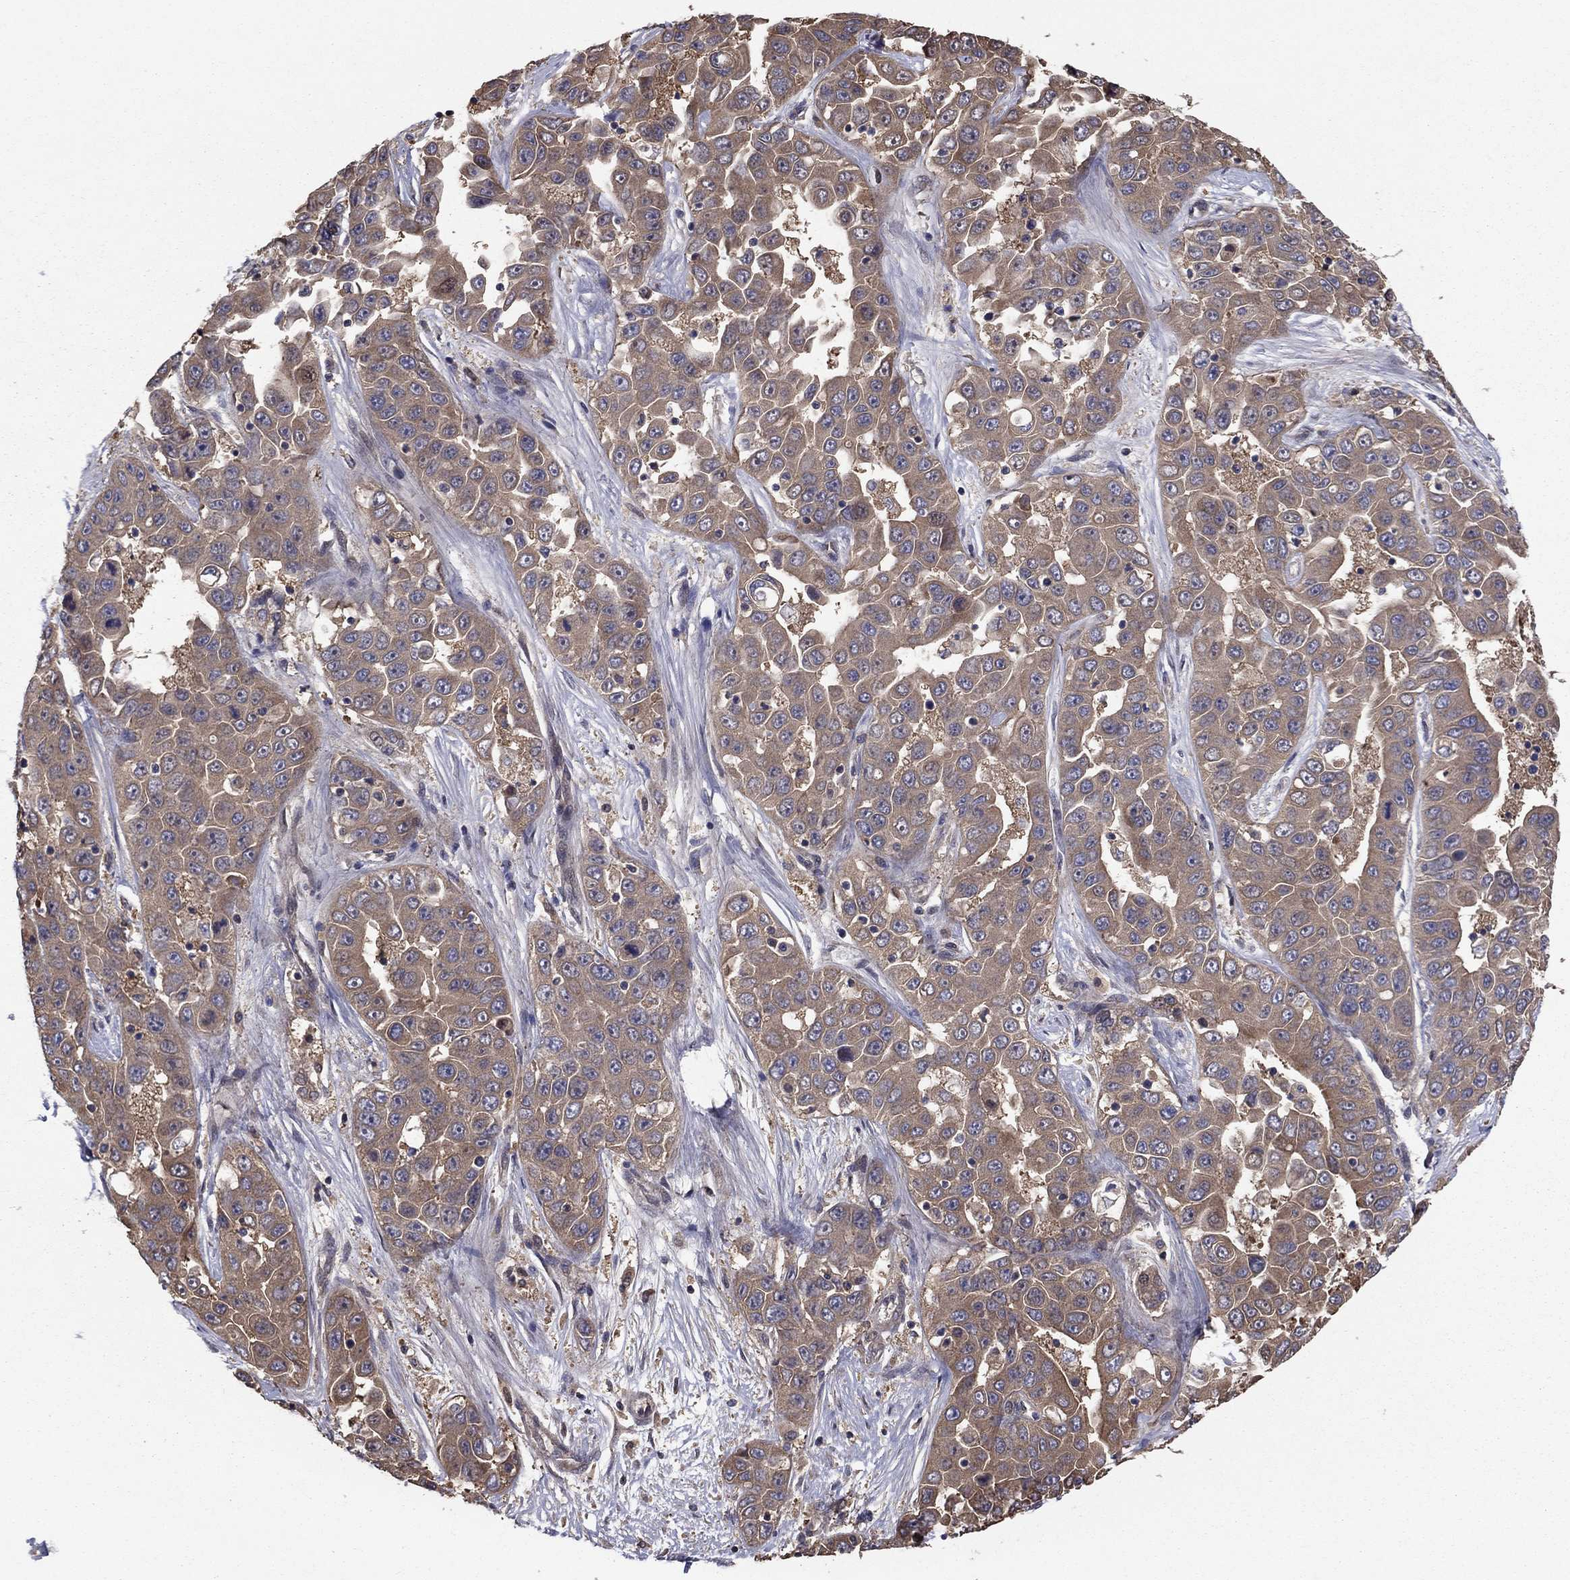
{"staining": {"intensity": "weak", "quantity": "25%-75%", "location": "cytoplasmic/membranous"}, "tissue": "liver cancer", "cell_type": "Tumor cells", "image_type": "cancer", "snomed": [{"axis": "morphology", "description": "Cholangiocarcinoma"}, {"axis": "topography", "description": "Liver"}], "caption": "Brown immunohistochemical staining in liver cancer (cholangiocarcinoma) displays weak cytoplasmic/membranous staining in about 25%-75% of tumor cells. The staining is performed using DAB (3,3'-diaminobenzidine) brown chromogen to label protein expression. The nuclei are counter-stained blue using hematoxylin.", "gene": "BABAM2", "patient": {"sex": "female", "age": 52}}